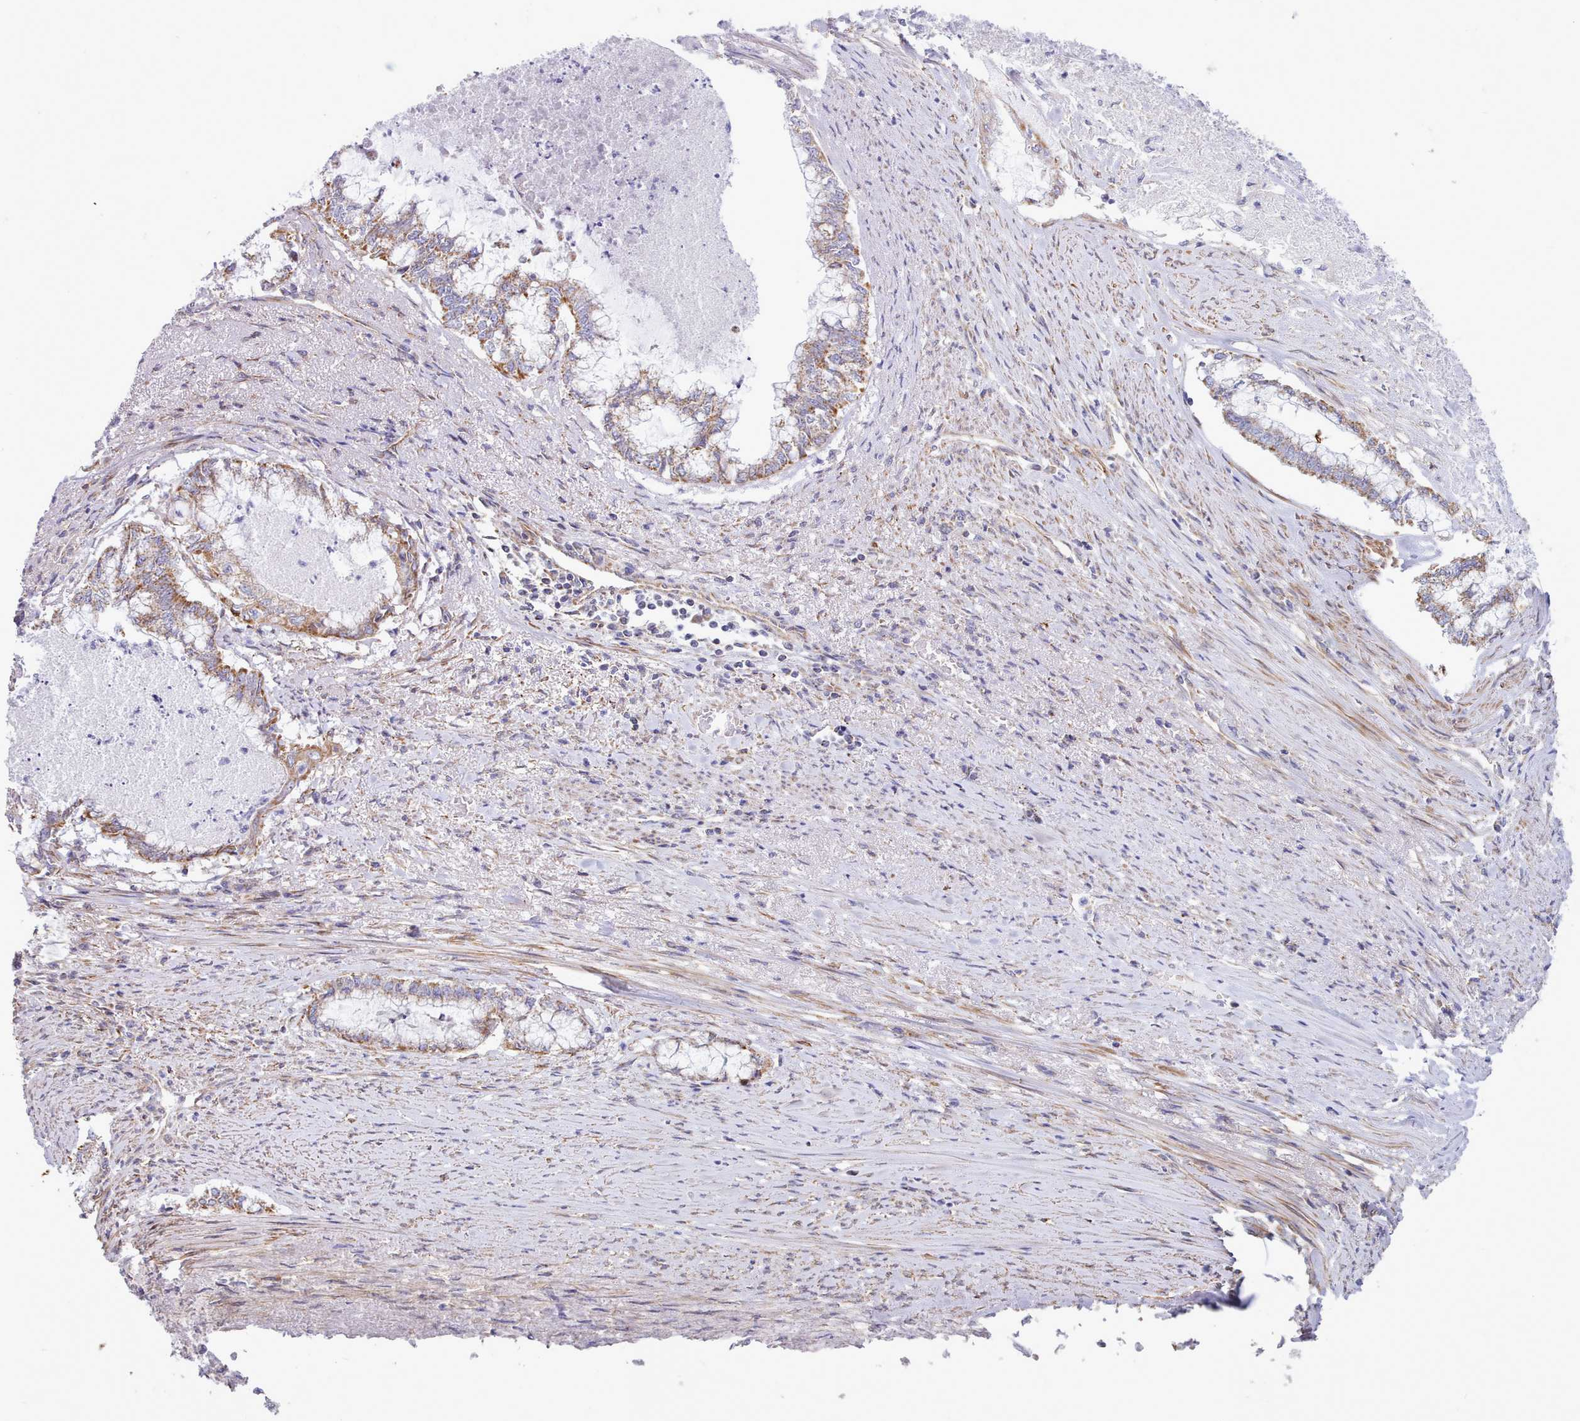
{"staining": {"intensity": "moderate", "quantity": "25%-75%", "location": "cytoplasmic/membranous"}, "tissue": "endometrial cancer", "cell_type": "Tumor cells", "image_type": "cancer", "snomed": [{"axis": "morphology", "description": "Adenocarcinoma, NOS"}, {"axis": "topography", "description": "Endometrium"}], "caption": "A medium amount of moderate cytoplasmic/membranous positivity is identified in approximately 25%-75% of tumor cells in adenocarcinoma (endometrial) tissue.", "gene": "MRPL21", "patient": {"sex": "female", "age": 79}}